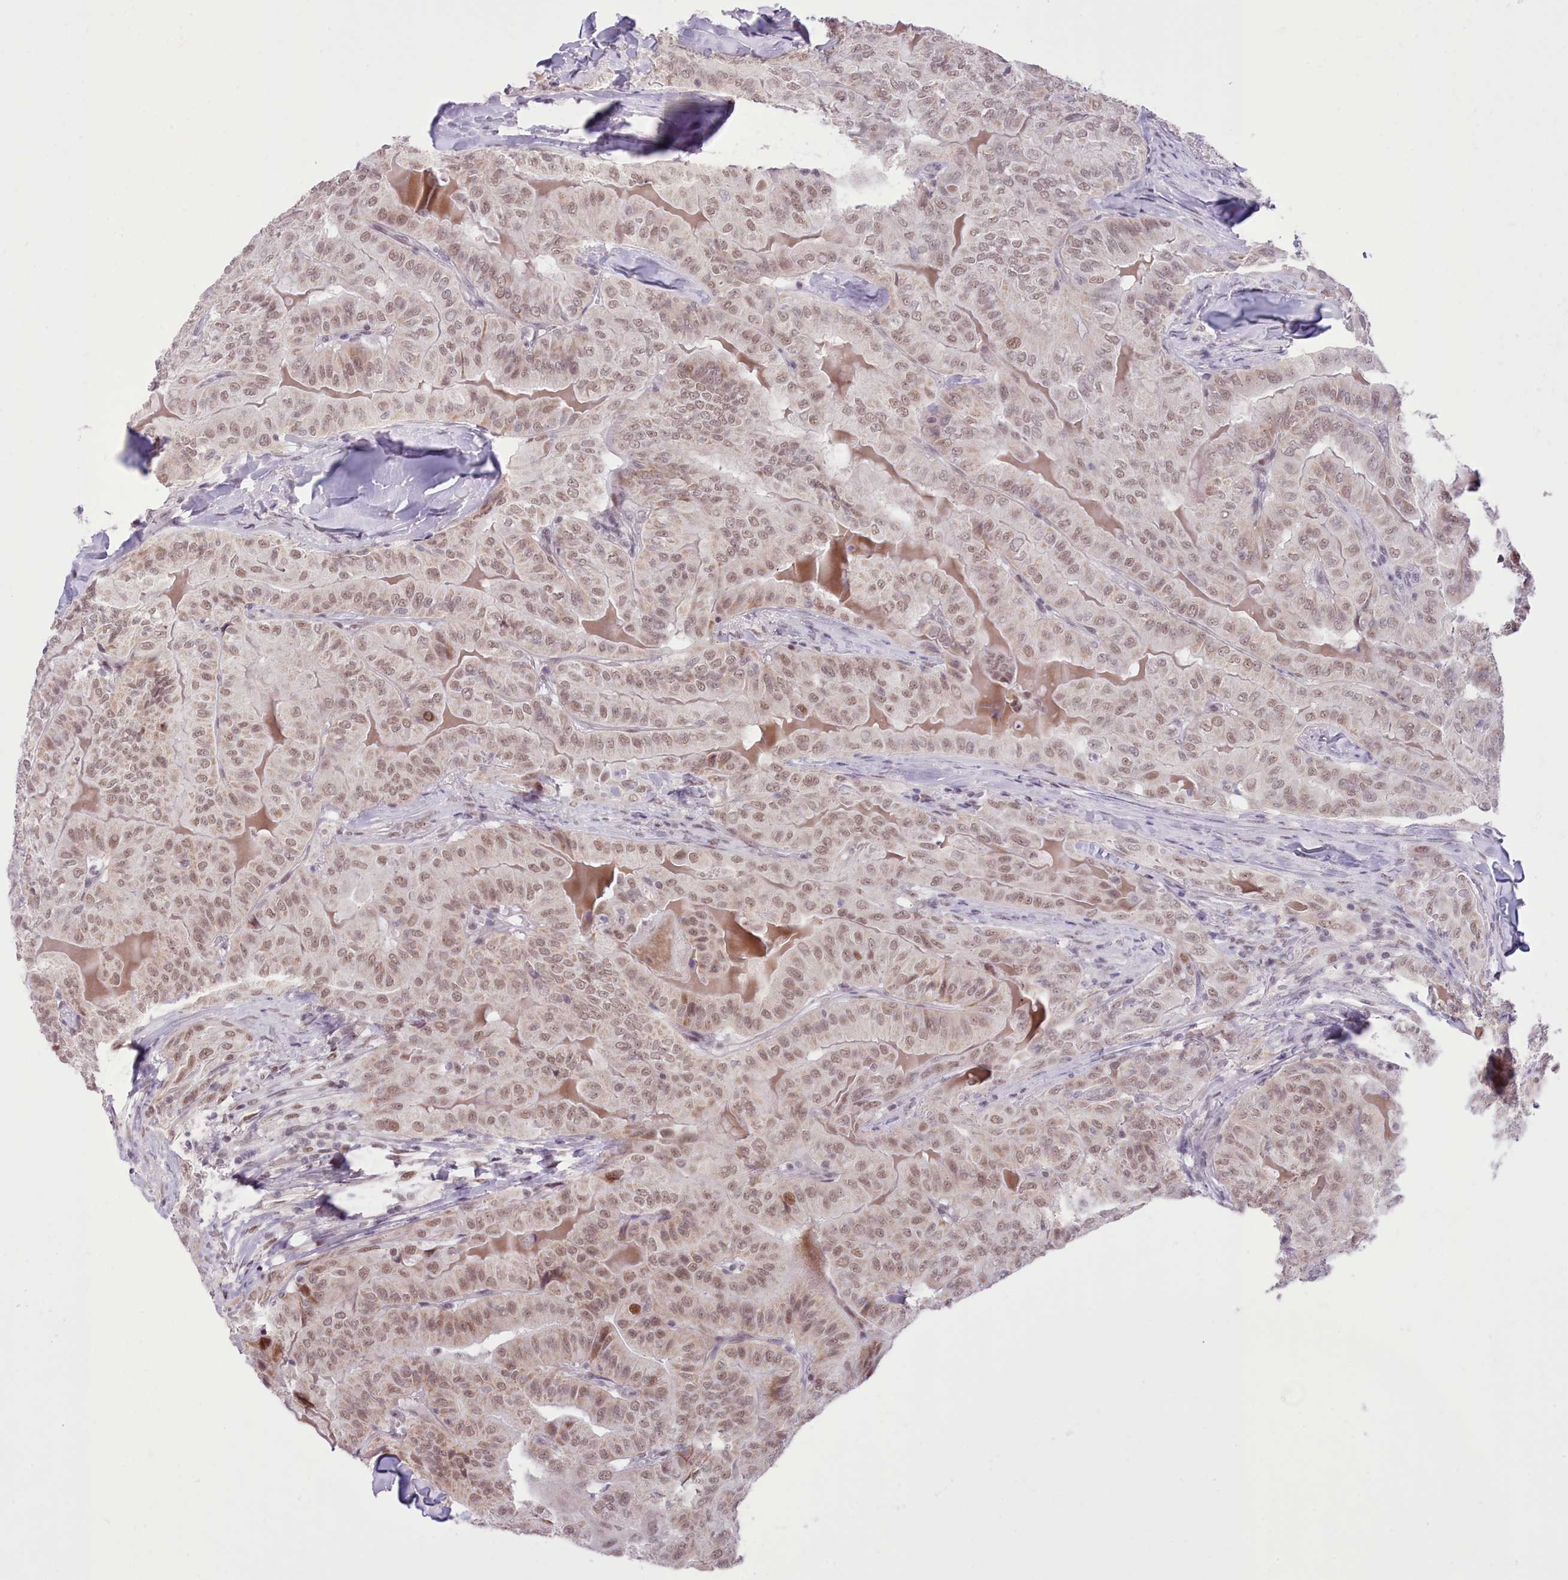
{"staining": {"intensity": "weak", "quantity": ">75%", "location": "cytoplasmic/membranous,nuclear"}, "tissue": "thyroid cancer", "cell_type": "Tumor cells", "image_type": "cancer", "snomed": [{"axis": "morphology", "description": "Papillary adenocarcinoma, NOS"}, {"axis": "topography", "description": "Thyroid gland"}], "caption": "Immunohistochemical staining of human thyroid papillary adenocarcinoma shows low levels of weak cytoplasmic/membranous and nuclear staining in approximately >75% of tumor cells.", "gene": "RFX1", "patient": {"sex": "female", "age": 68}}